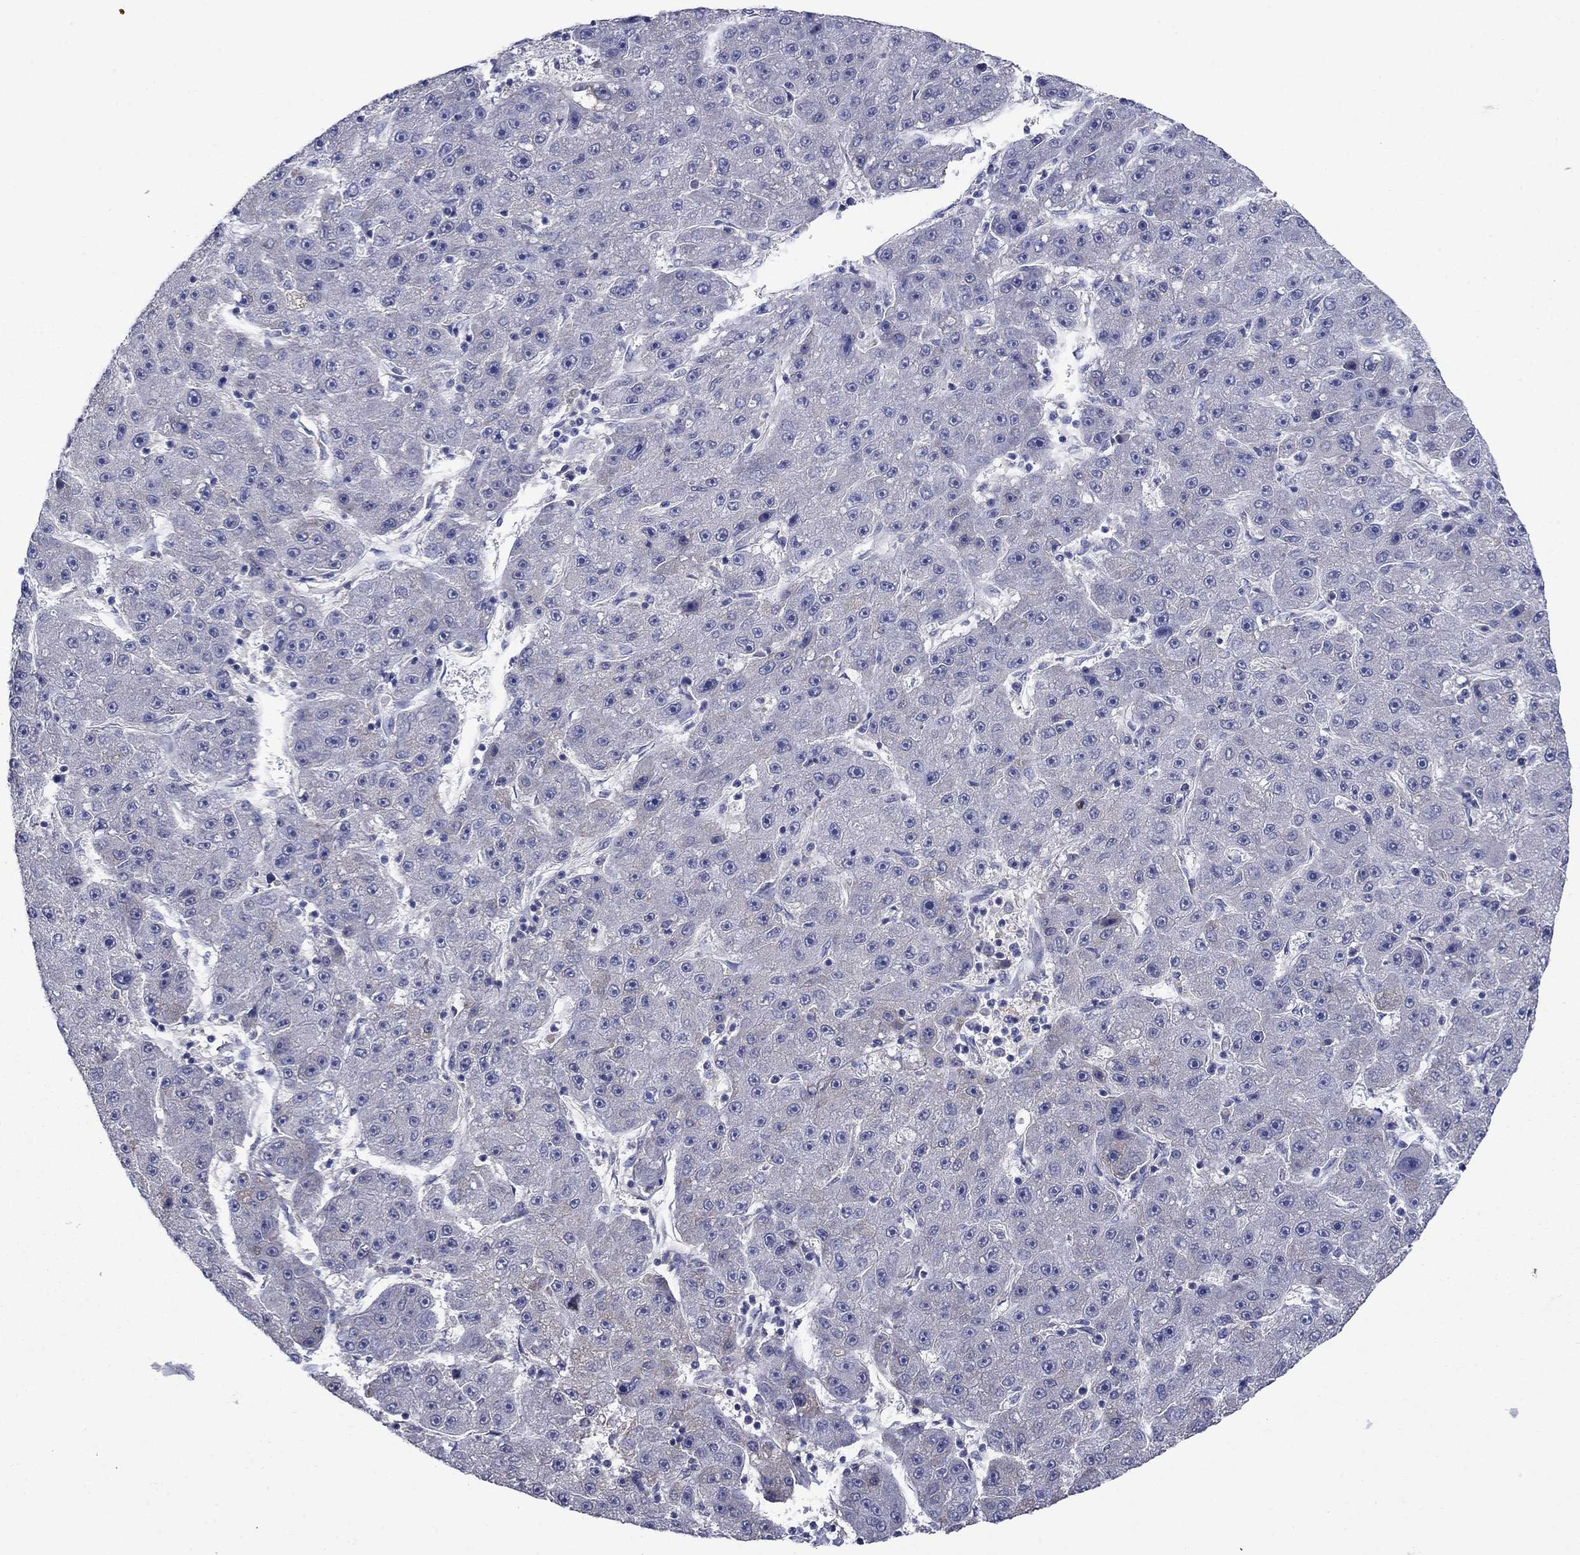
{"staining": {"intensity": "negative", "quantity": "none", "location": "none"}, "tissue": "liver cancer", "cell_type": "Tumor cells", "image_type": "cancer", "snomed": [{"axis": "morphology", "description": "Carcinoma, Hepatocellular, NOS"}, {"axis": "topography", "description": "Liver"}], "caption": "Immunohistochemistry (IHC) micrograph of human liver hepatocellular carcinoma stained for a protein (brown), which exhibits no staining in tumor cells.", "gene": "SULT2B1", "patient": {"sex": "male", "age": 67}}